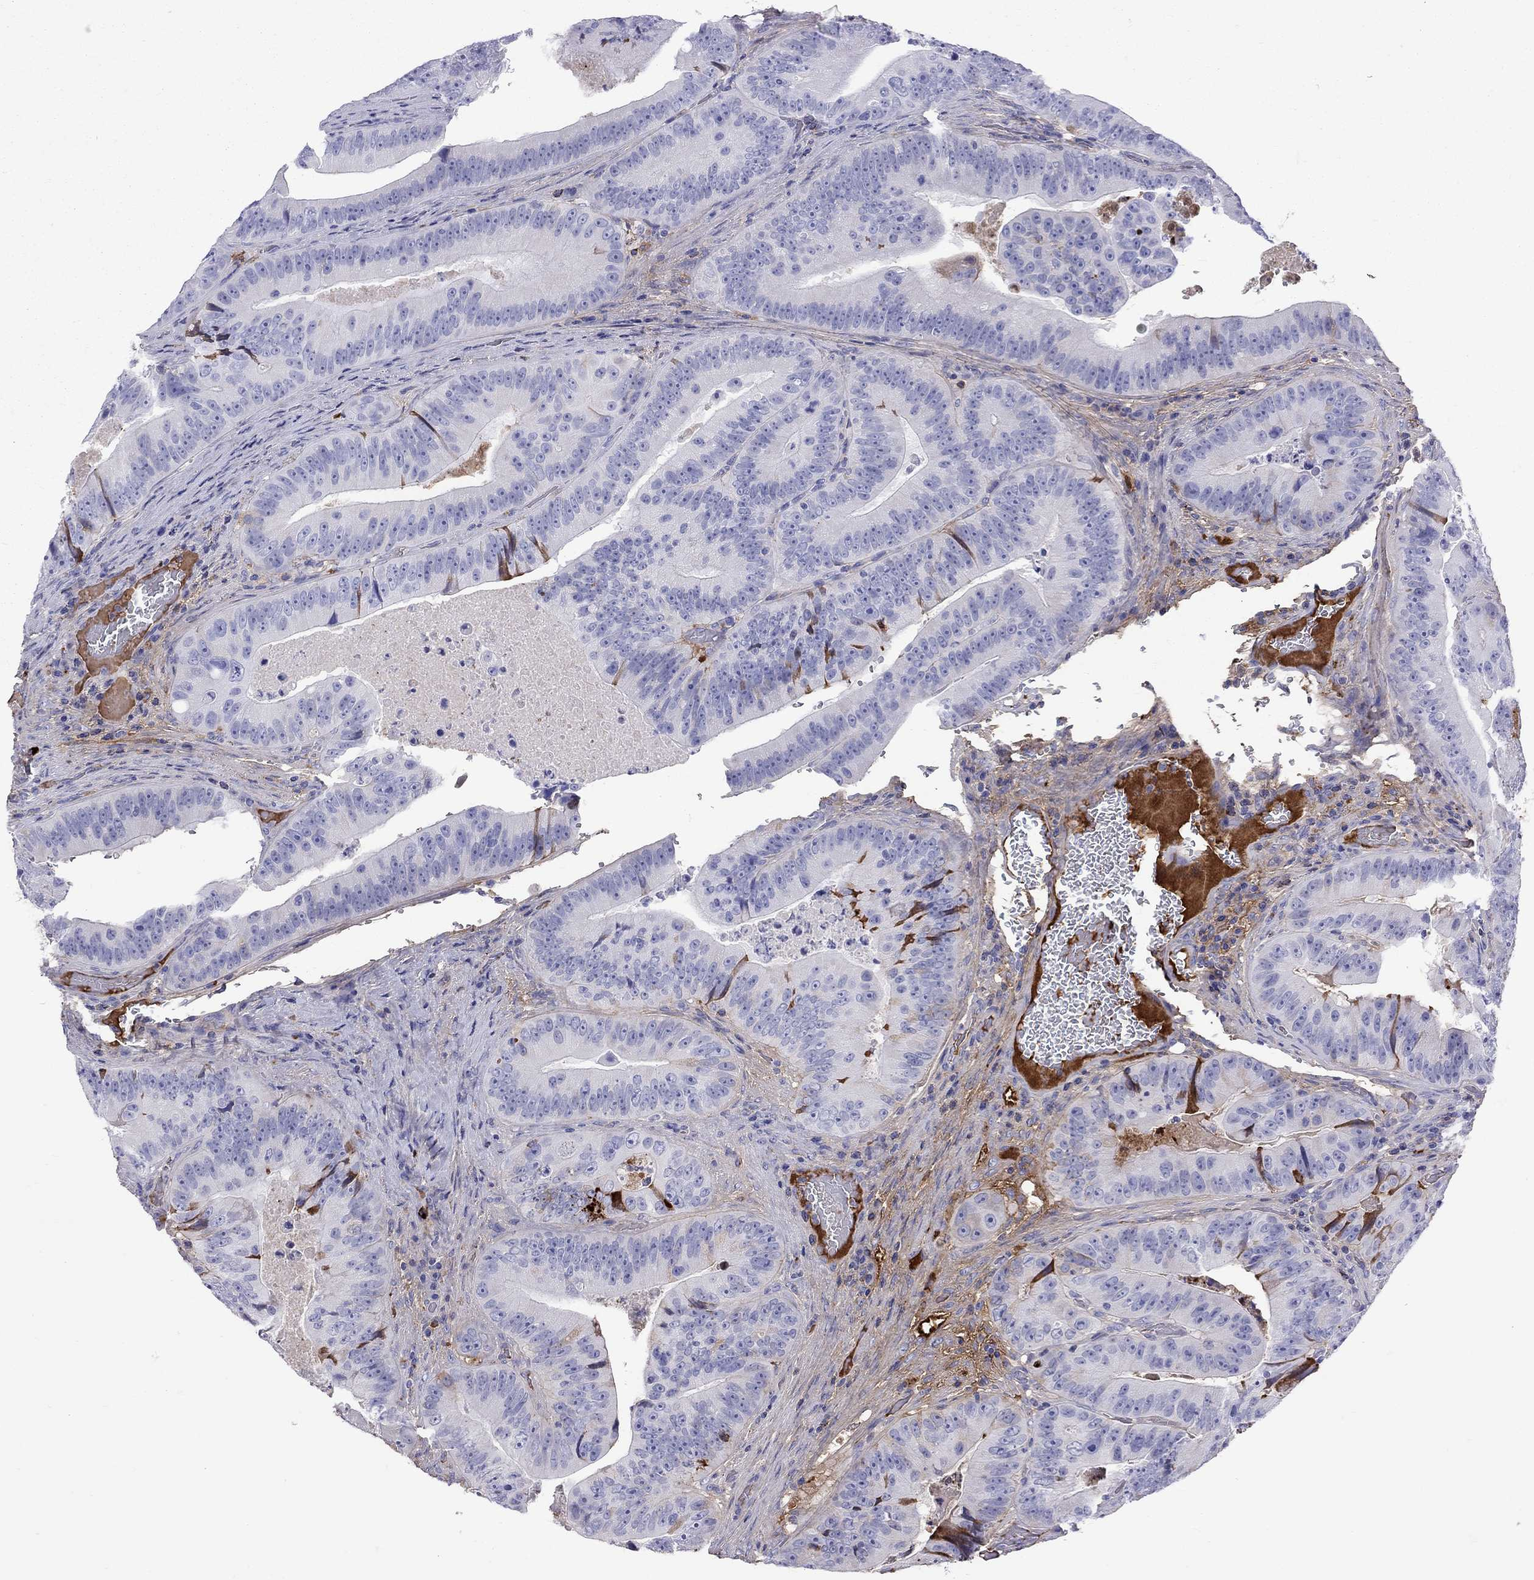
{"staining": {"intensity": "negative", "quantity": "none", "location": "none"}, "tissue": "colorectal cancer", "cell_type": "Tumor cells", "image_type": "cancer", "snomed": [{"axis": "morphology", "description": "Adenocarcinoma, NOS"}, {"axis": "topography", "description": "Colon"}], "caption": "A micrograph of colorectal adenocarcinoma stained for a protein shows no brown staining in tumor cells.", "gene": "SERPINA3", "patient": {"sex": "female", "age": 86}}